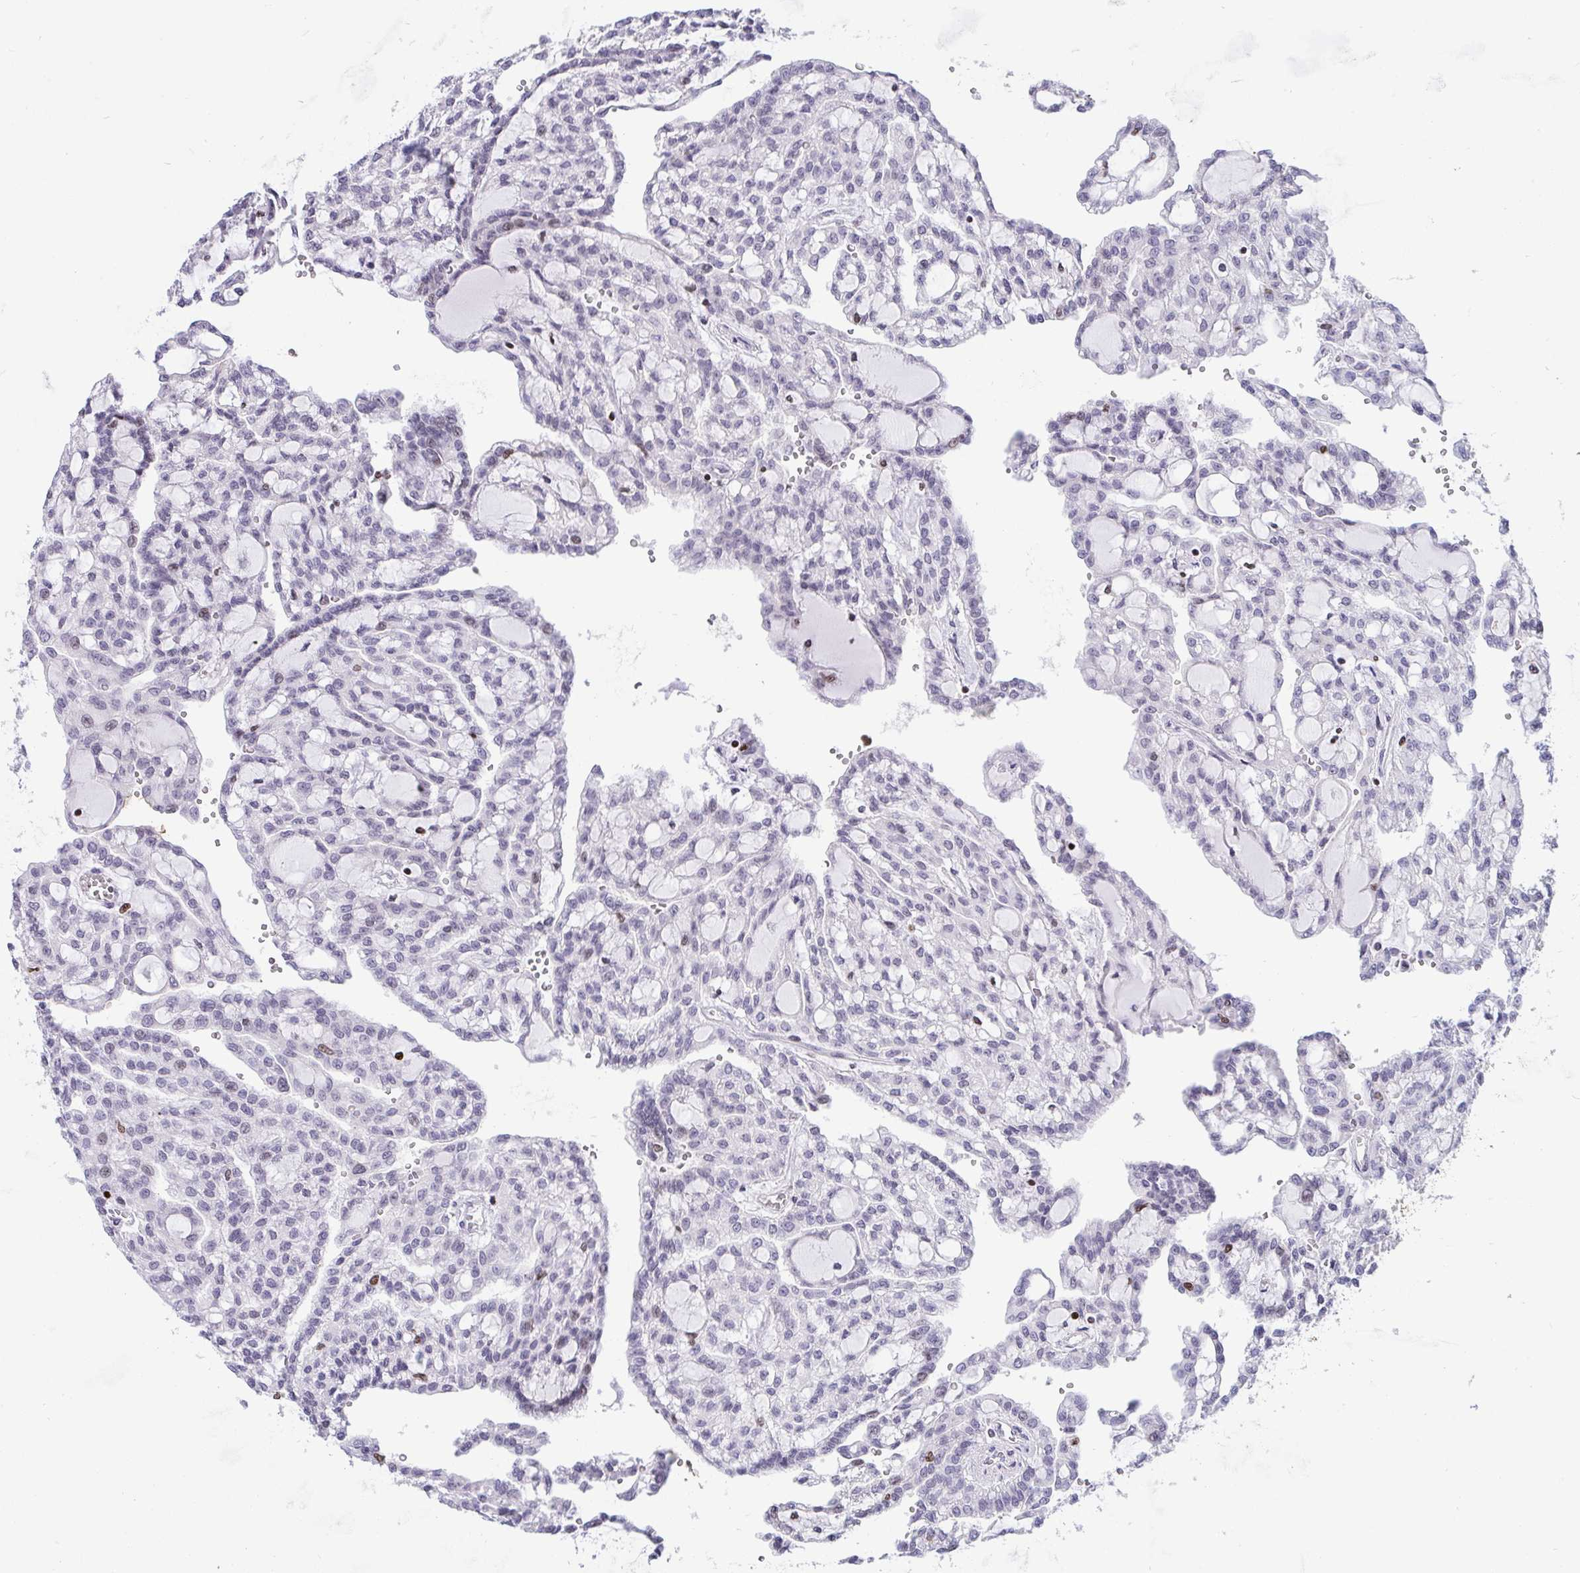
{"staining": {"intensity": "negative", "quantity": "none", "location": "none"}, "tissue": "renal cancer", "cell_type": "Tumor cells", "image_type": "cancer", "snomed": [{"axis": "morphology", "description": "Adenocarcinoma, NOS"}, {"axis": "topography", "description": "Kidney"}], "caption": "High magnification brightfield microscopy of renal adenocarcinoma stained with DAB (brown) and counterstained with hematoxylin (blue): tumor cells show no significant positivity.", "gene": "HMGB2", "patient": {"sex": "male", "age": 63}}